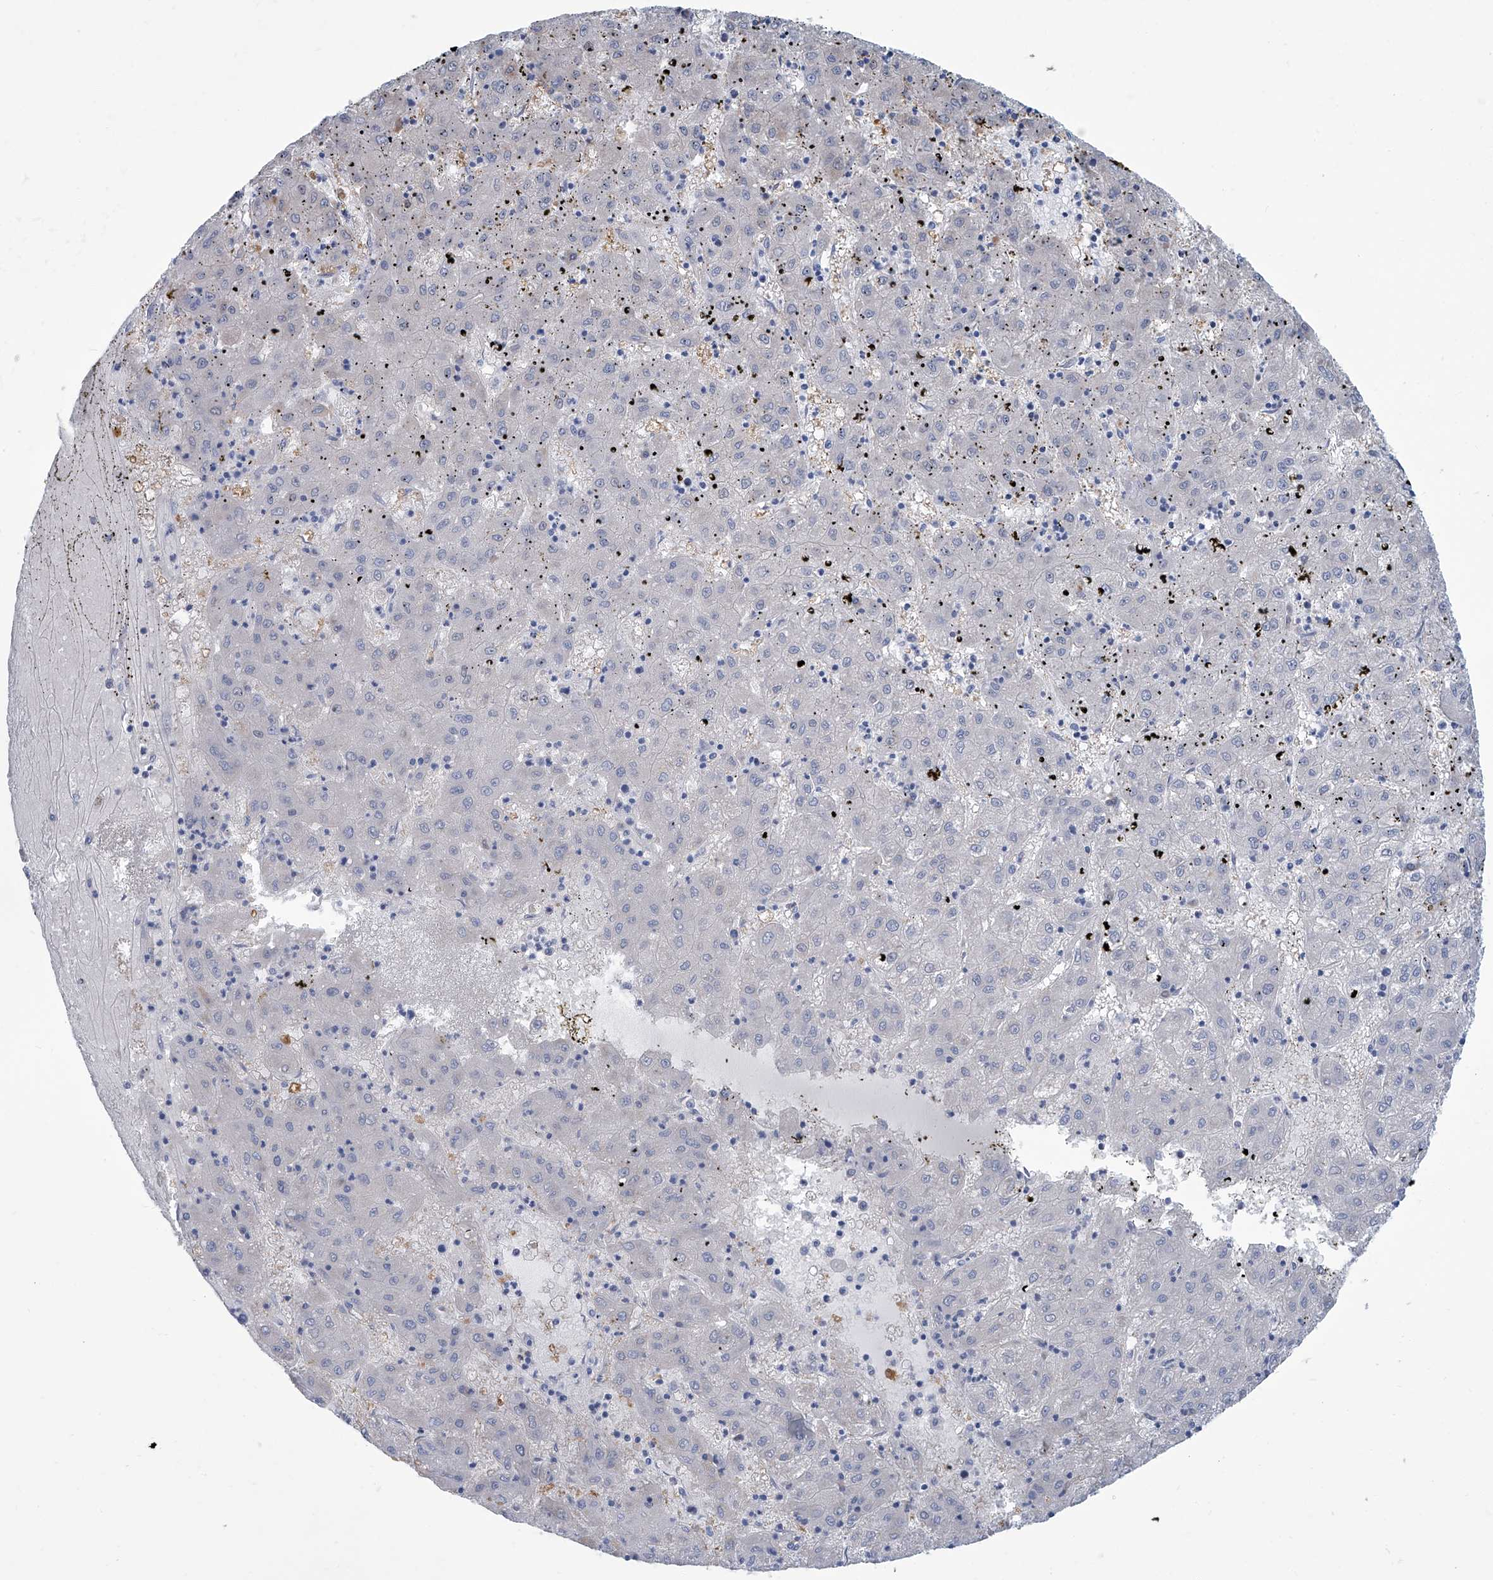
{"staining": {"intensity": "negative", "quantity": "none", "location": "none"}, "tissue": "liver cancer", "cell_type": "Tumor cells", "image_type": "cancer", "snomed": [{"axis": "morphology", "description": "Carcinoma, Hepatocellular, NOS"}, {"axis": "topography", "description": "Liver"}], "caption": "The image shows no staining of tumor cells in liver cancer.", "gene": "PFKL", "patient": {"sex": "male", "age": 72}}